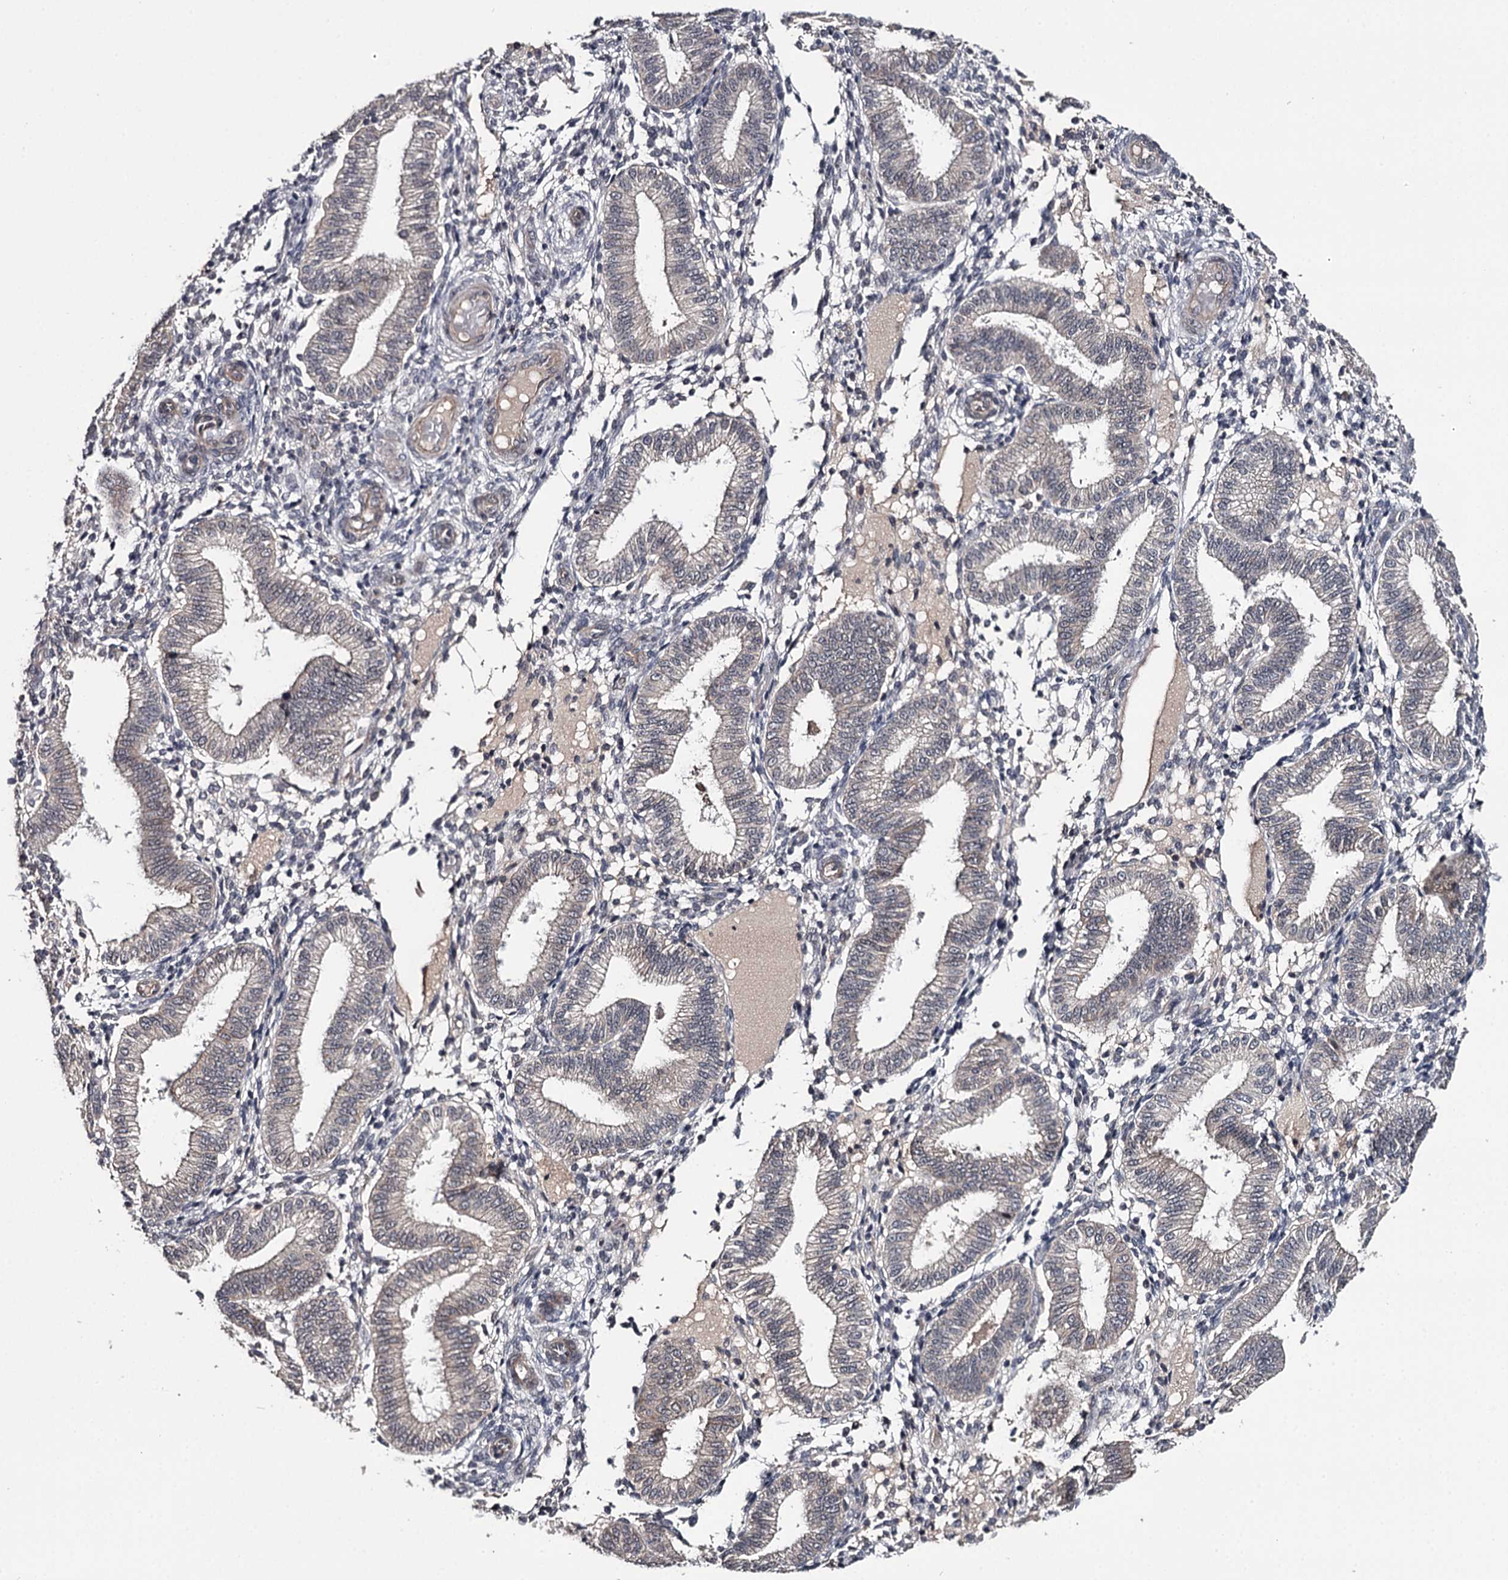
{"staining": {"intensity": "negative", "quantity": "none", "location": "none"}, "tissue": "endometrium", "cell_type": "Cells in endometrial stroma", "image_type": "normal", "snomed": [{"axis": "morphology", "description": "Normal tissue, NOS"}, {"axis": "topography", "description": "Endometrium"}], "caption": "Benign endometrium was stained to show a protein in brown. There is no significant positivity in cells in endometrial stroma. The staining was performed using DAB (3,3'-diaminobenzidine) to visualize the protein expression in brown, while the nuclei were stained in blue with hematoxylin (Magnification: 20x).", "gene": "CWF19L2", "patient": {"sex": "female", "age": 39}}